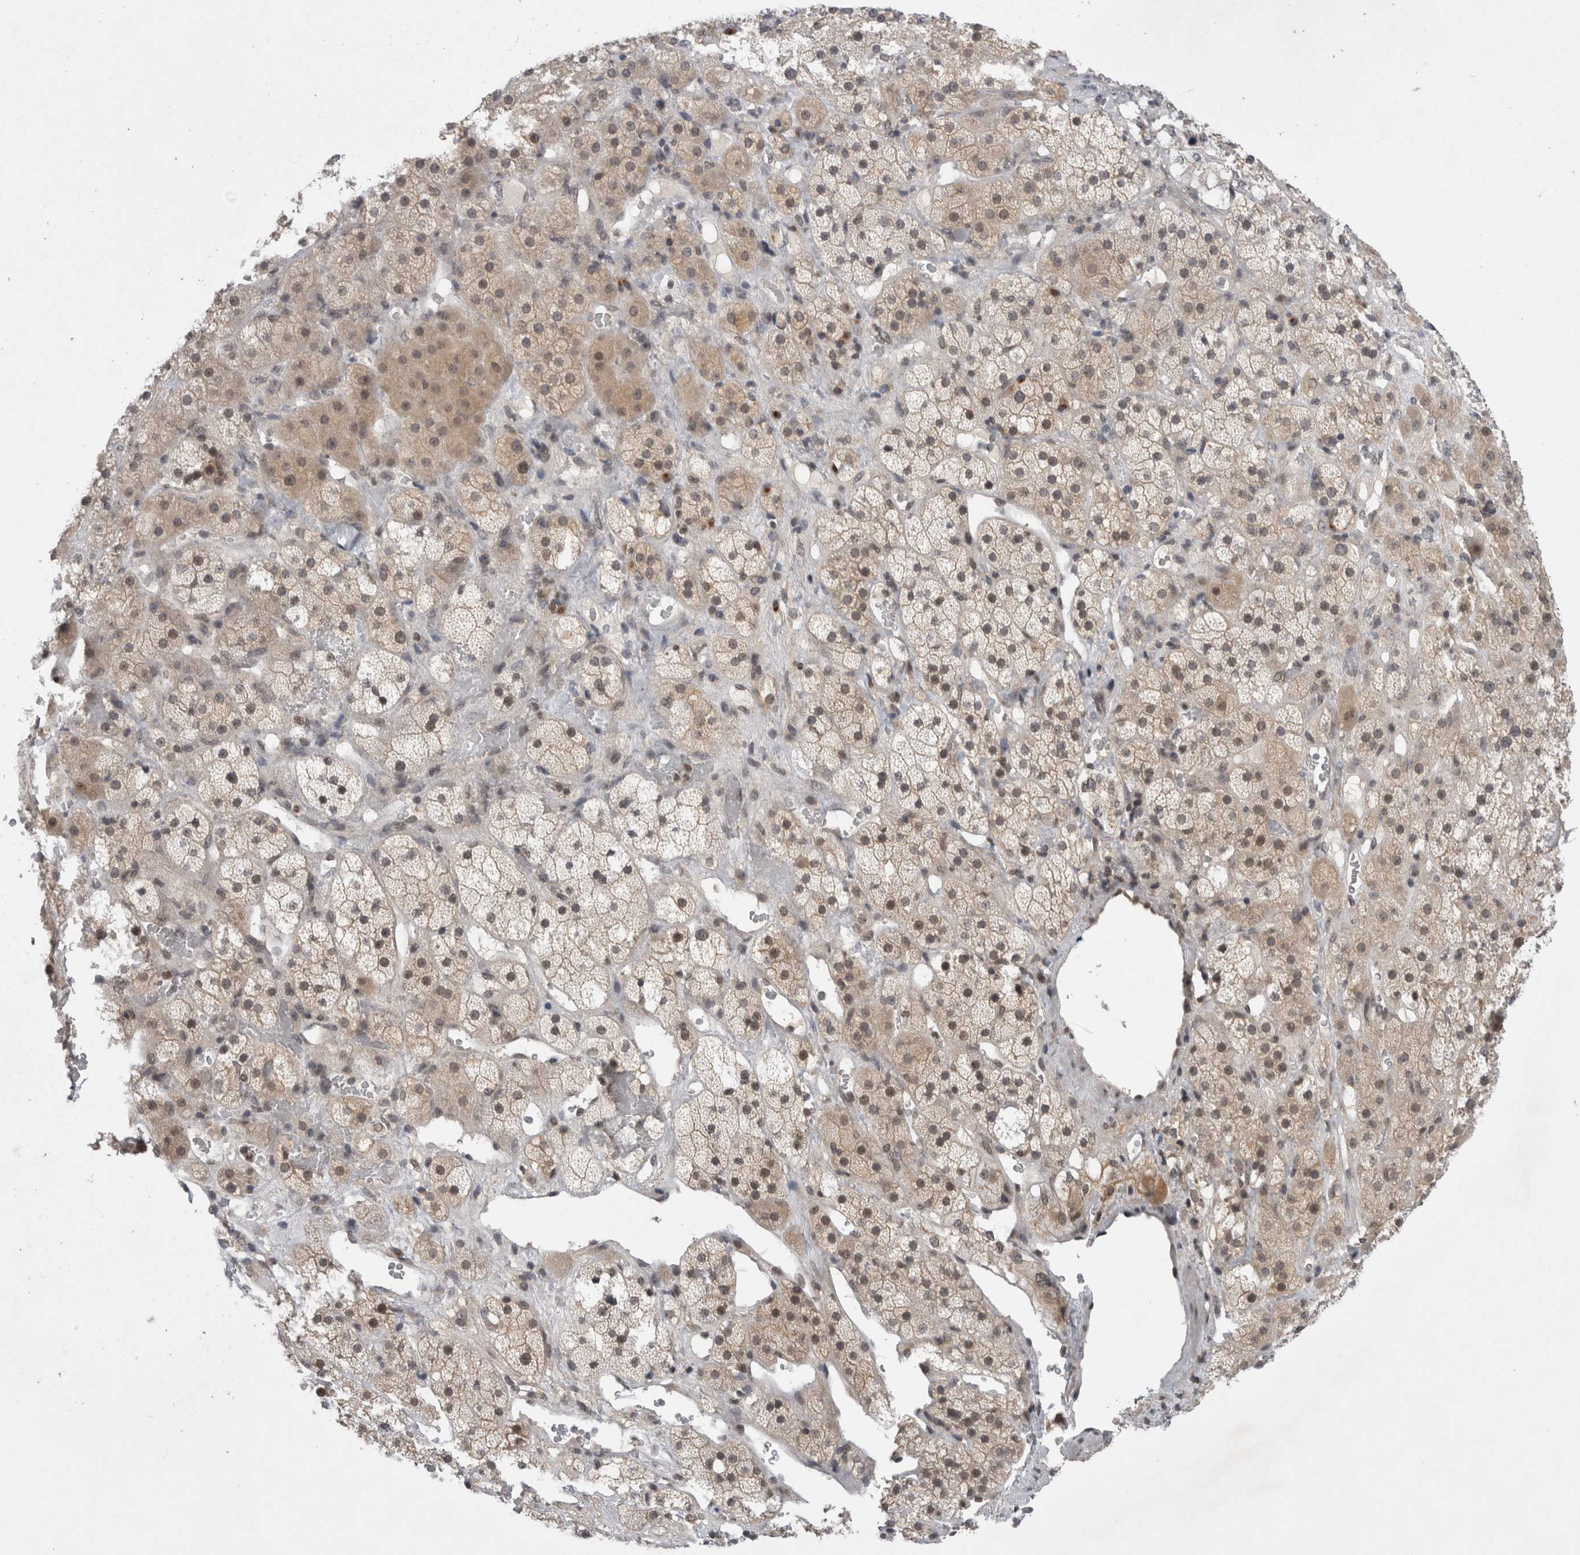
{"staining": {"intensity": "moderate", "quantity": "25%-75%", "location": "nuclear"}, "tissue": "adrenal gland", "cell_type": "Glandular cells", "image_type": "normal", "snomed": [{"axis": "morphology", "description": "Normal tissue, NOS"}, {"axis": "topography", "description": "Adrenal gland"}], "caption": "Brown immunohistochemical staining in unremarkable adrenal gland shows moderate nuclear positivity in approximately 25%-75% of glandular cells. (Stains: DAB (3,3'-diaminobenzidine) in brown, nuclei in blue, Microscopy: brightfield microscopy at high magnification).", "gene": "ZNF341", "patient": {"sex": "male", "age": 57}}